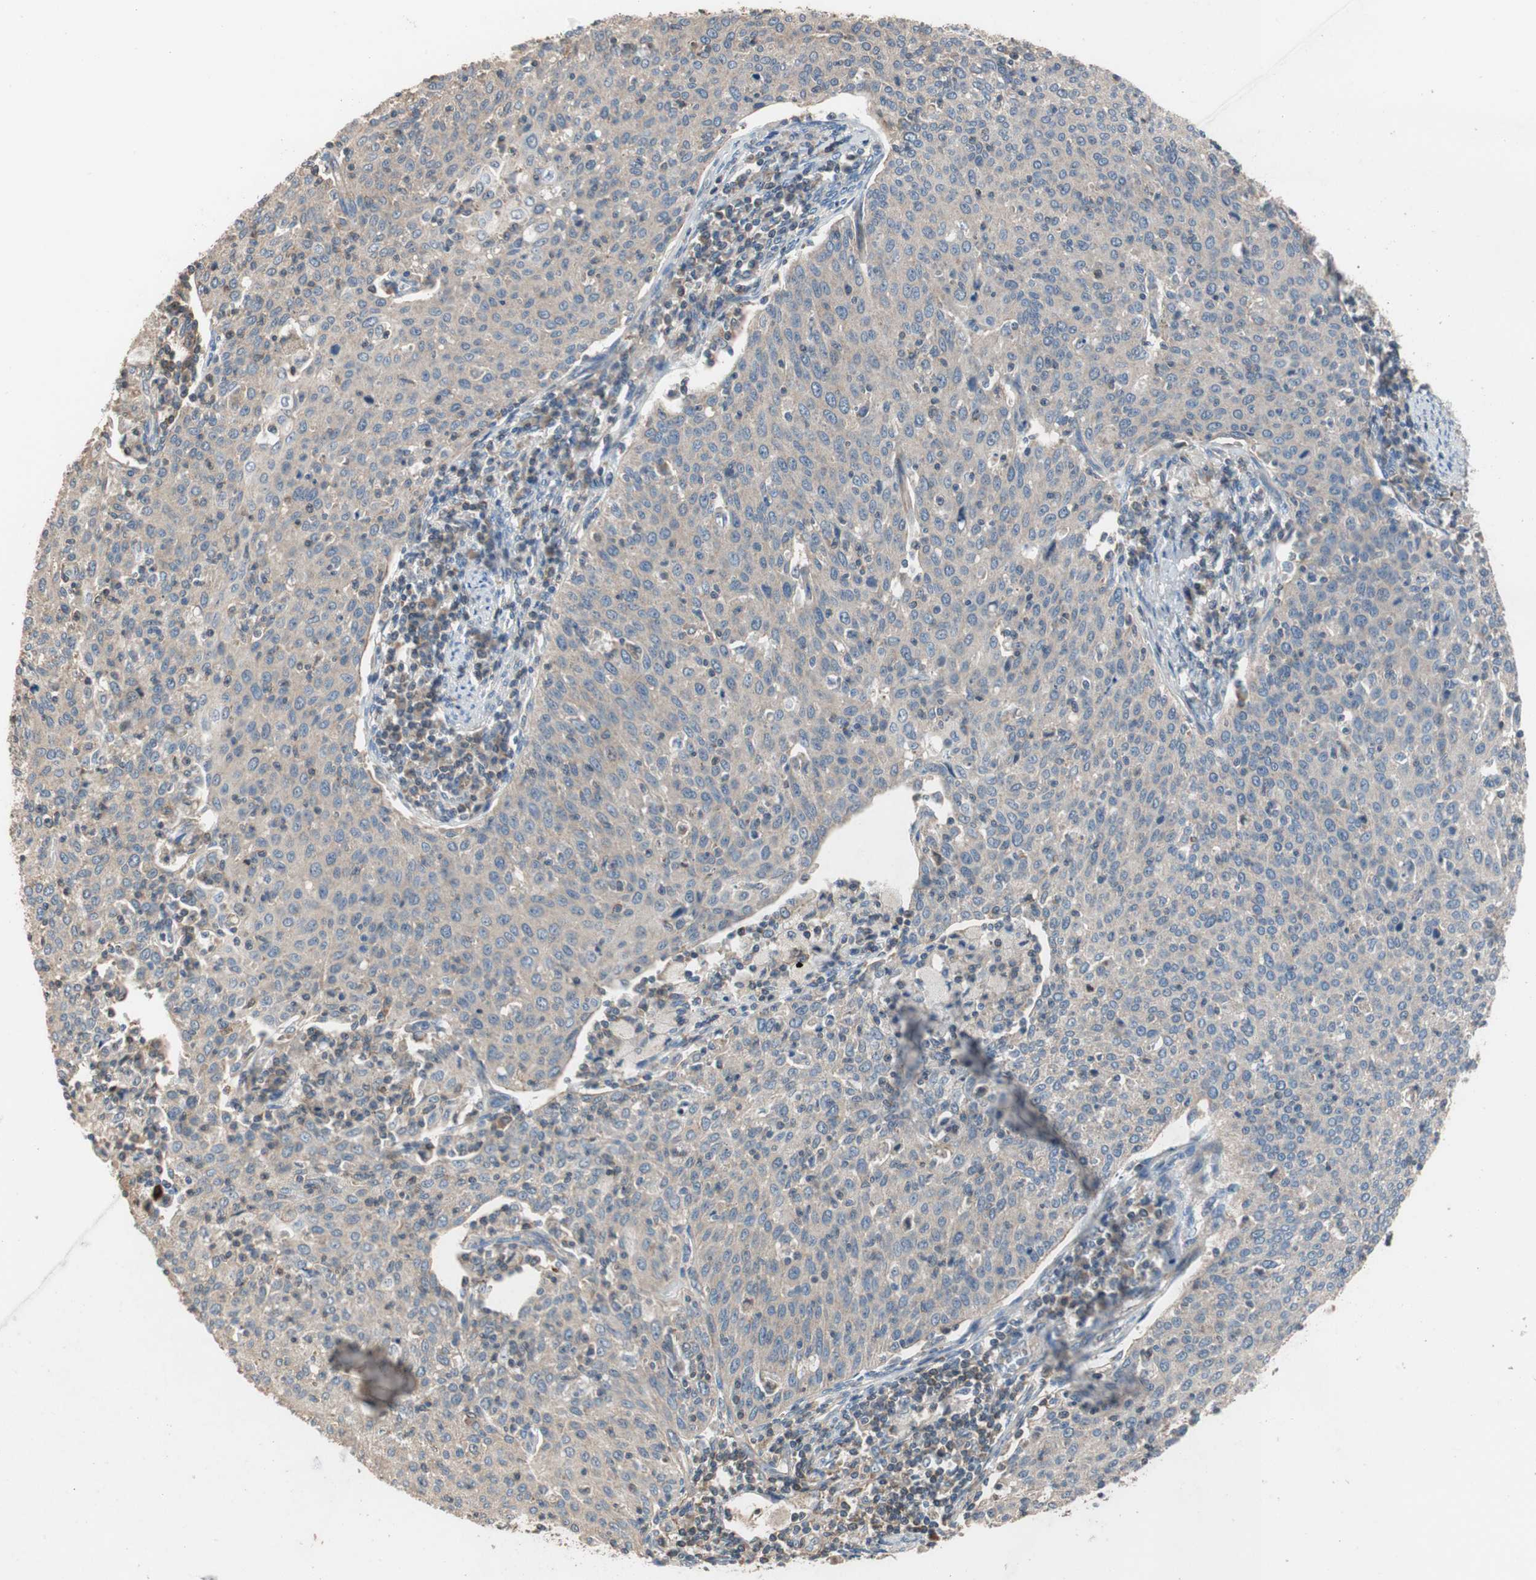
{"staining": {"intensity": "weak", "quantity": ">75%", "location": "cytoplasmic/membranous"}, "tissue": "cervical cancer", "cell_type": "Tumor cells", "image_type": "cancer", "snomed": [{"axis": "morphology", "description": "Squamous cell carcinoma, NOS"}, {"axis": "topography", "description": "Cervix"}], "caption": "Cervical cancer (squamous cell carcinoma) tissue reveals weak cytoplasmic/membranous expression in about >75% of tumor cells", "gene": "MAP4K2", "patient": {"sex": "female", "age": 38}}